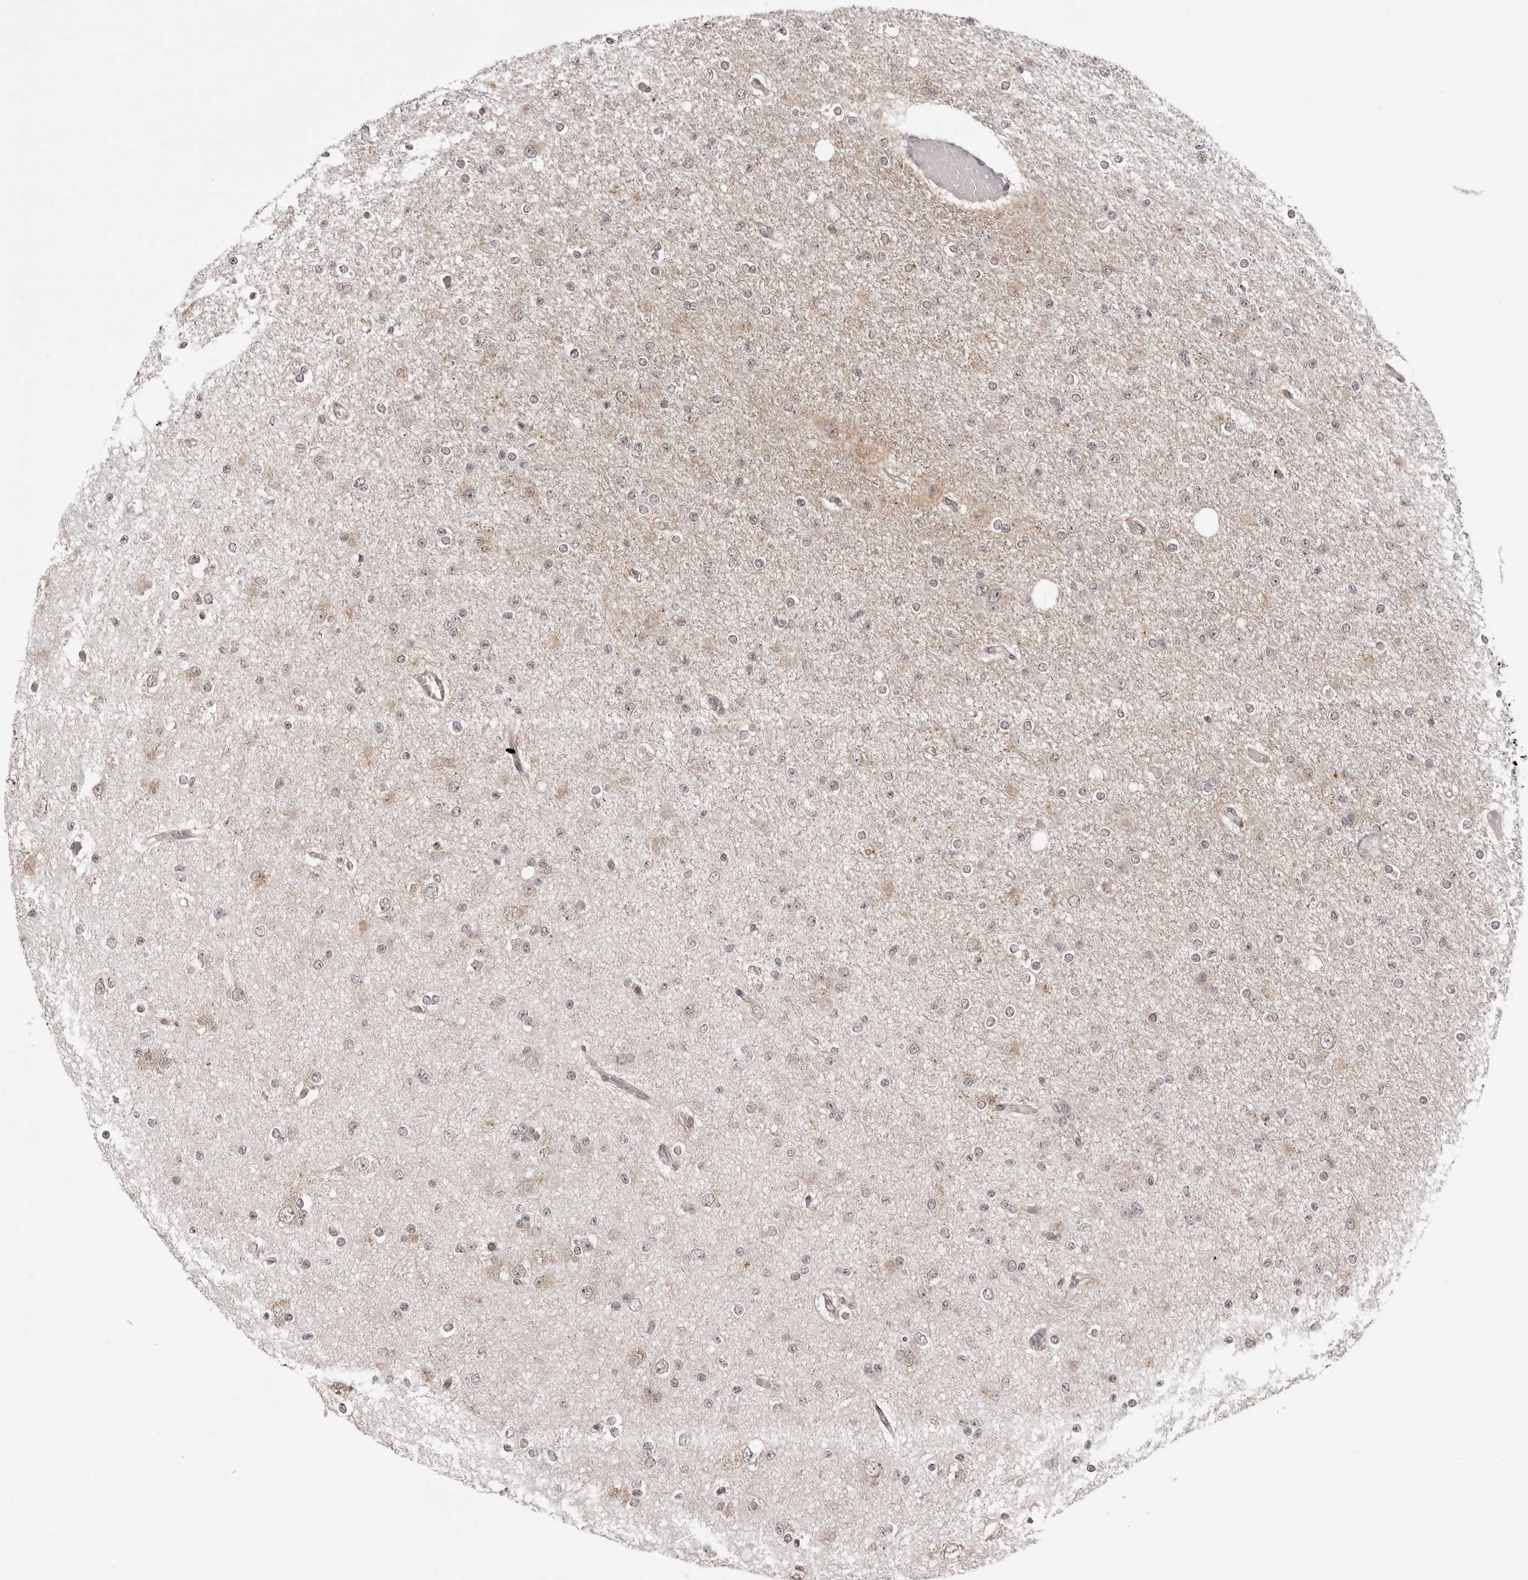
{"staining": {"intensity": "weak", "quantity": "<25%", "location": "cytoplasmic/membranous"}, "tissue": "glioma", "cell_type": "Tumor cells", "image_type": "cancer", "snomed": [{"axis": "morphology", "description": "Glioma, malignant, Low grade"}, {"axis": "topography", "description": "Brain"}], "caption": "IHC of glioma demonstrates no positivity in tumor cells.", "gene": "ZC3H11A", "patient": {"sex": "female", "age": 22}}